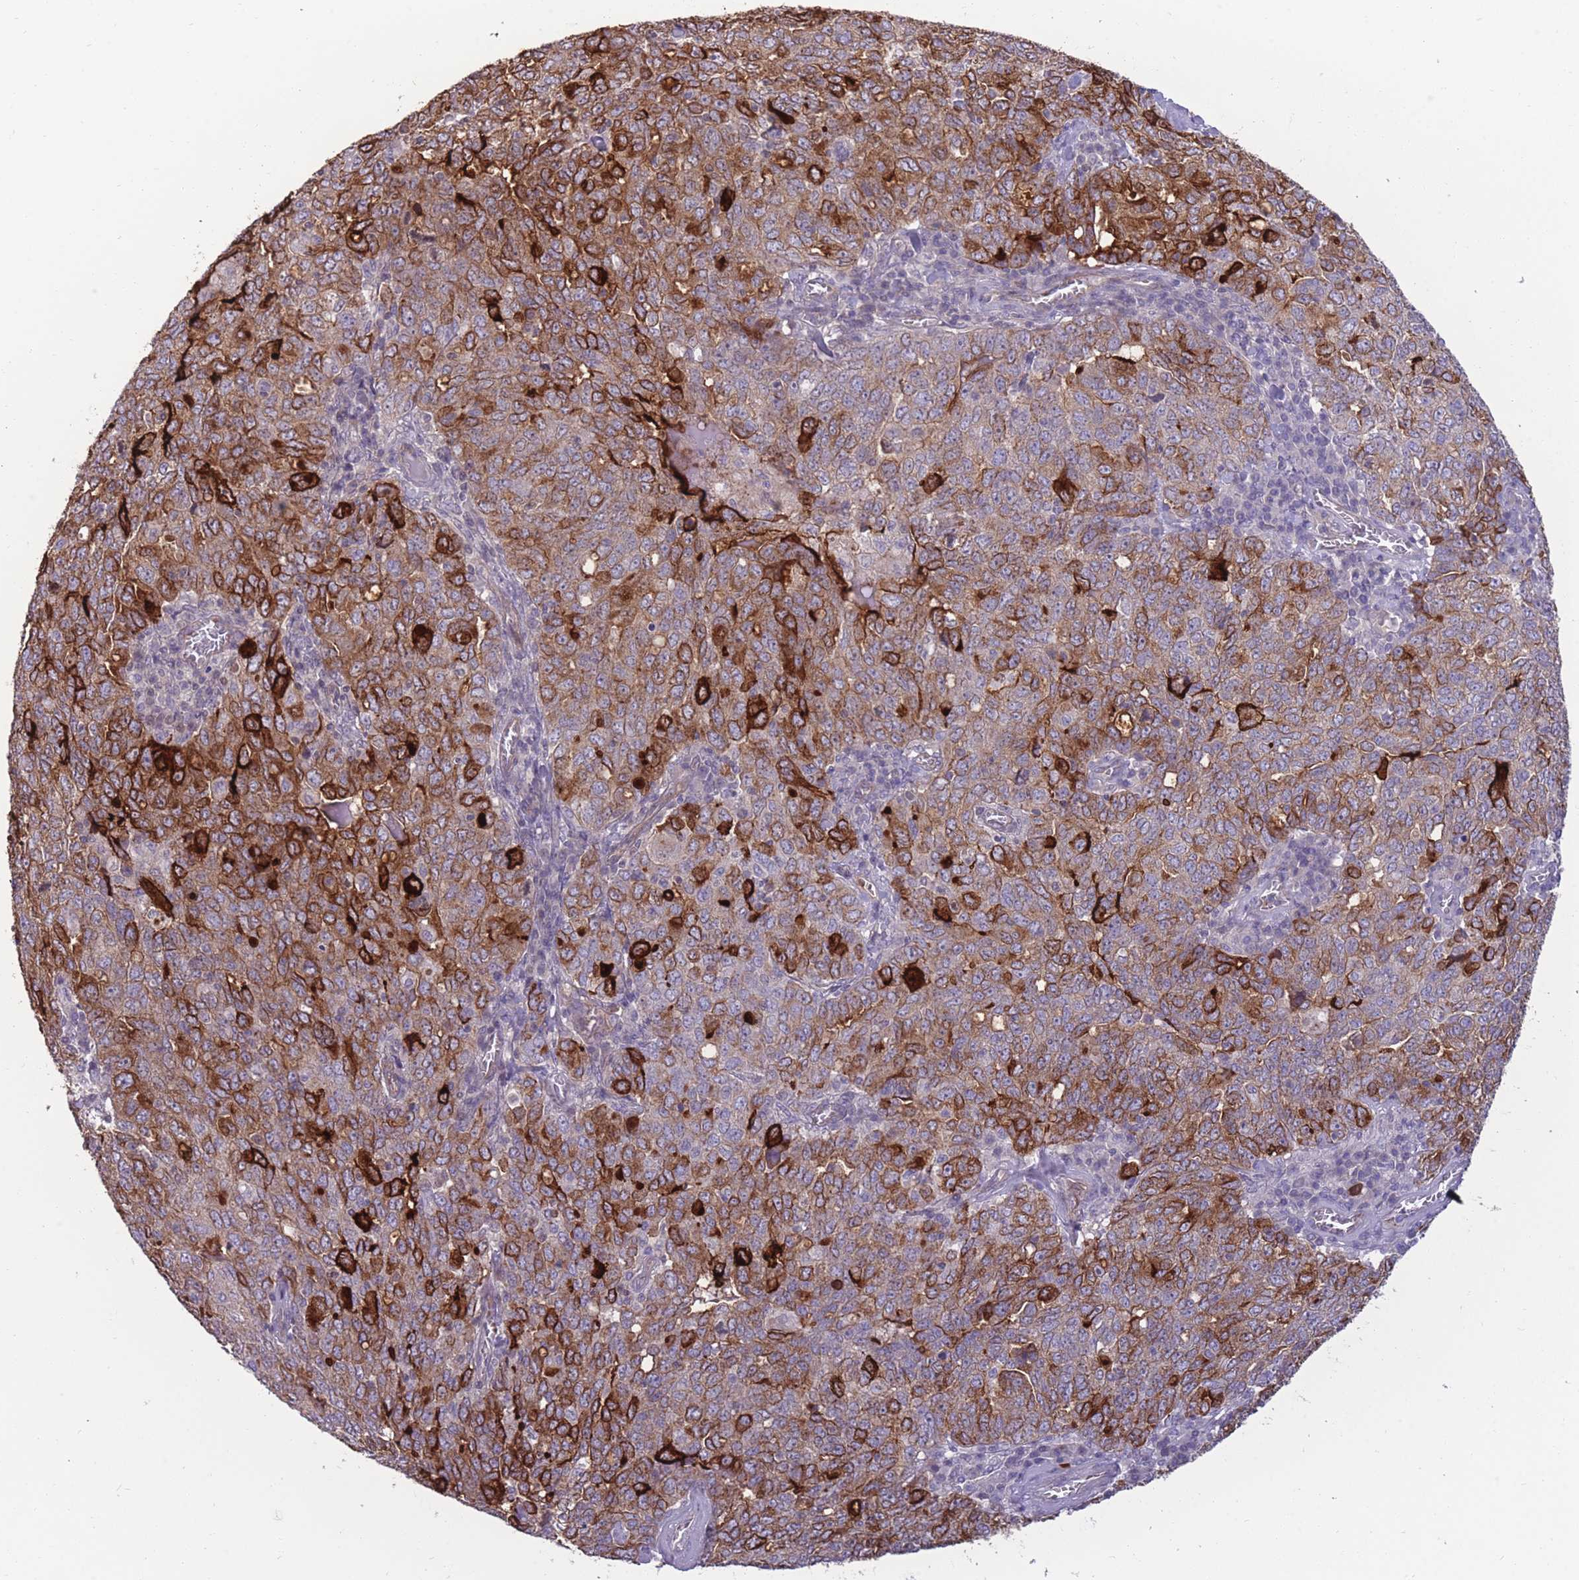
{"staining": {"intensity": "strong", "quantity": ">75%", "location": "cytoplasmic/membranous"}, "tissue": "ovarian cancer", "cell_type": "Tumor cells", "image_type": "cancer", "snomed": [{"axis": "morphology", "description": "Carcinoma, endometroid"}, {"axis": "topography", "description": "Ovary"}], "caption": "A photomicrograph of human ovarian endometroid carcinoma stained for a protein shows strong cytoplasmic/membranous brown staining in tumor cells.", "gene": "RGS11", "patient": {"sex": "female", "age": 62}}